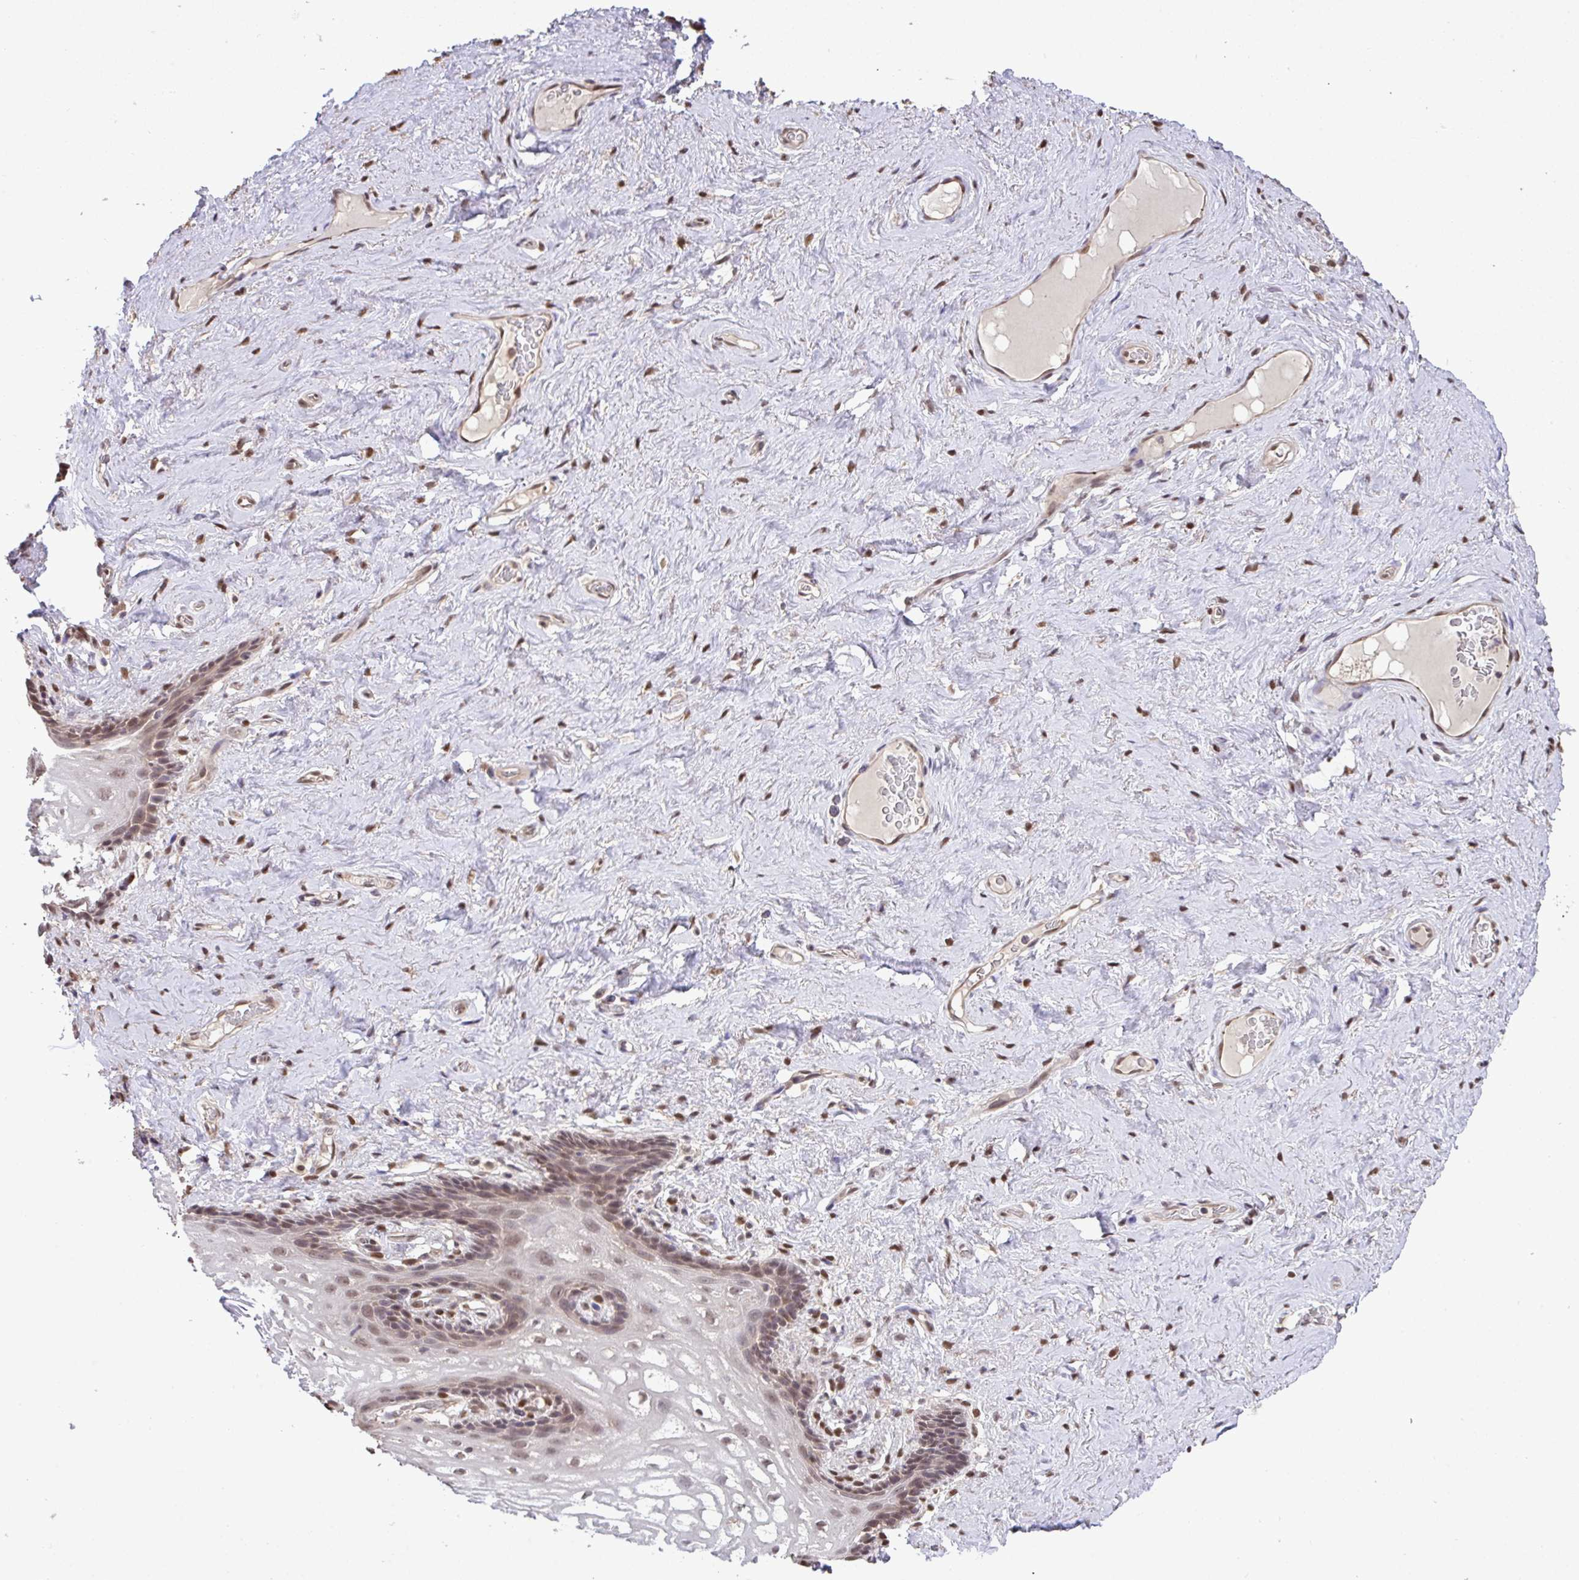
{"staining": {"intensity": "moderate", "quantity": ">75%", "location": "cytoplasmic/membranous,nuclear"}, "tissue": "vagina", "cell_type": "Squamous epithelial cells", "image_type": "normal", "snomed": [{"axis": "morphology", "description": "Normal tissue, NOS"}, {"axis": "morphology", "description": "Adenocarcinoma, NOS"}, {"axis": "topography", "description": "Rectum"}, {"axis": "topography", "description": "Vagina"}, {"axis": "topography", "description": "Peripheral nerve tissue"}], "caption": "A high-resolution photomicrograph shows IHC staining of unremarkable vagina, which exhibits moderate cytoplasmic/membranous,nuclear expression in approximately >75% of squamous epithelial cells.", "gene": "C12orf57", "patient": {"sex": "female", "age": 71}}